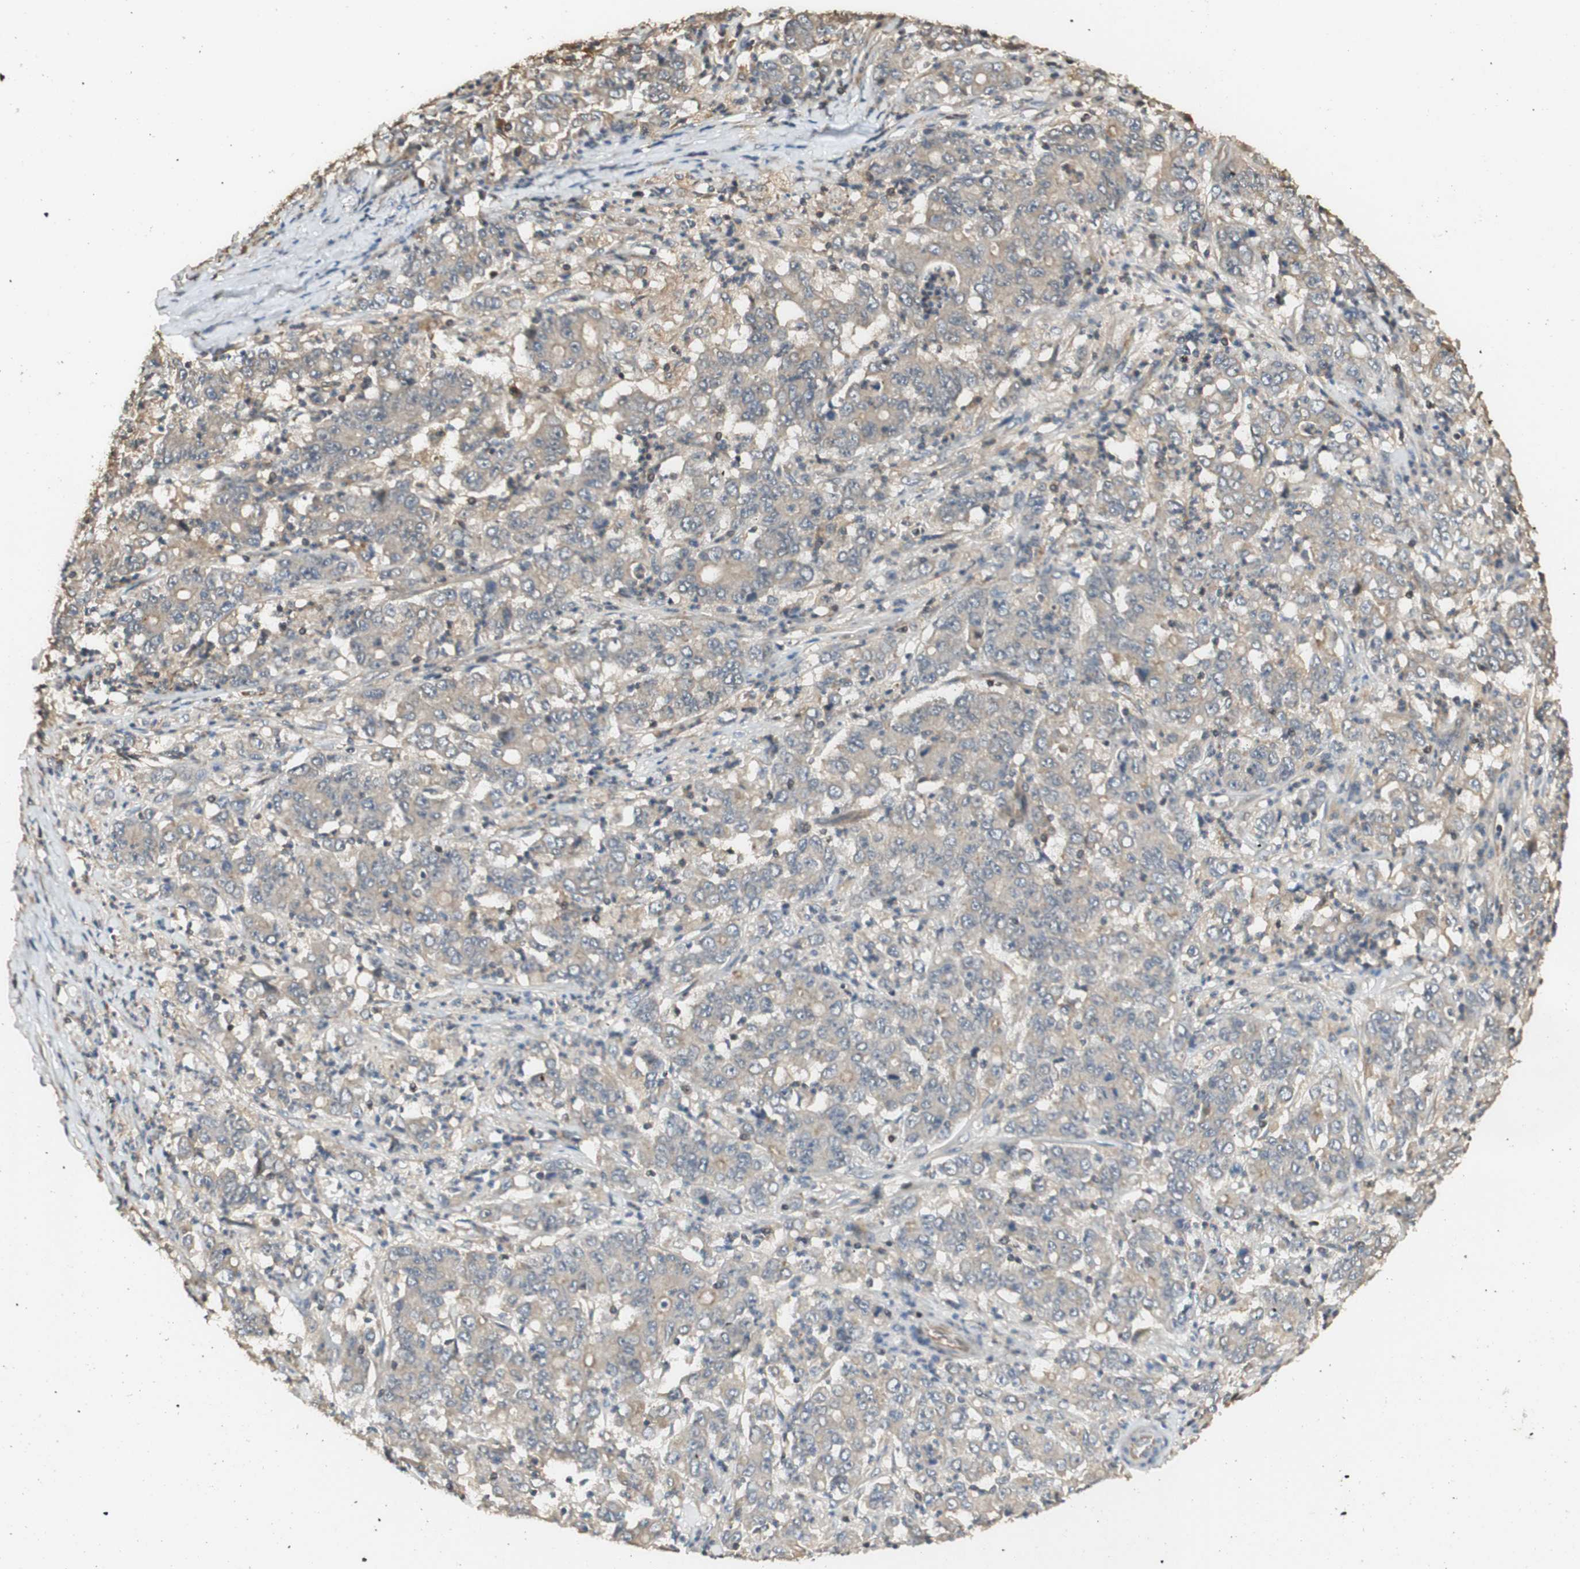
{"staining": {"intensity": "weak", "quantity": ">75%", "location": "cytoplasmic/membranous"}, "tissue": "stomach cancer", "cell_type": "Tumor cells", "image_type": "cancer", "snomed": [{"axis": "morphology", "description": "Adenocarcinoma, NOS"}, {"axis": "topography", "description": "Stomach, lower"}], "caption": "Stomach adenocarcinoma stained for a protein displays weak cytoplasmic/membranous positivity in tumor cells.", "gene": "AGER", "patient": {"sex": "female", "age": 71}}